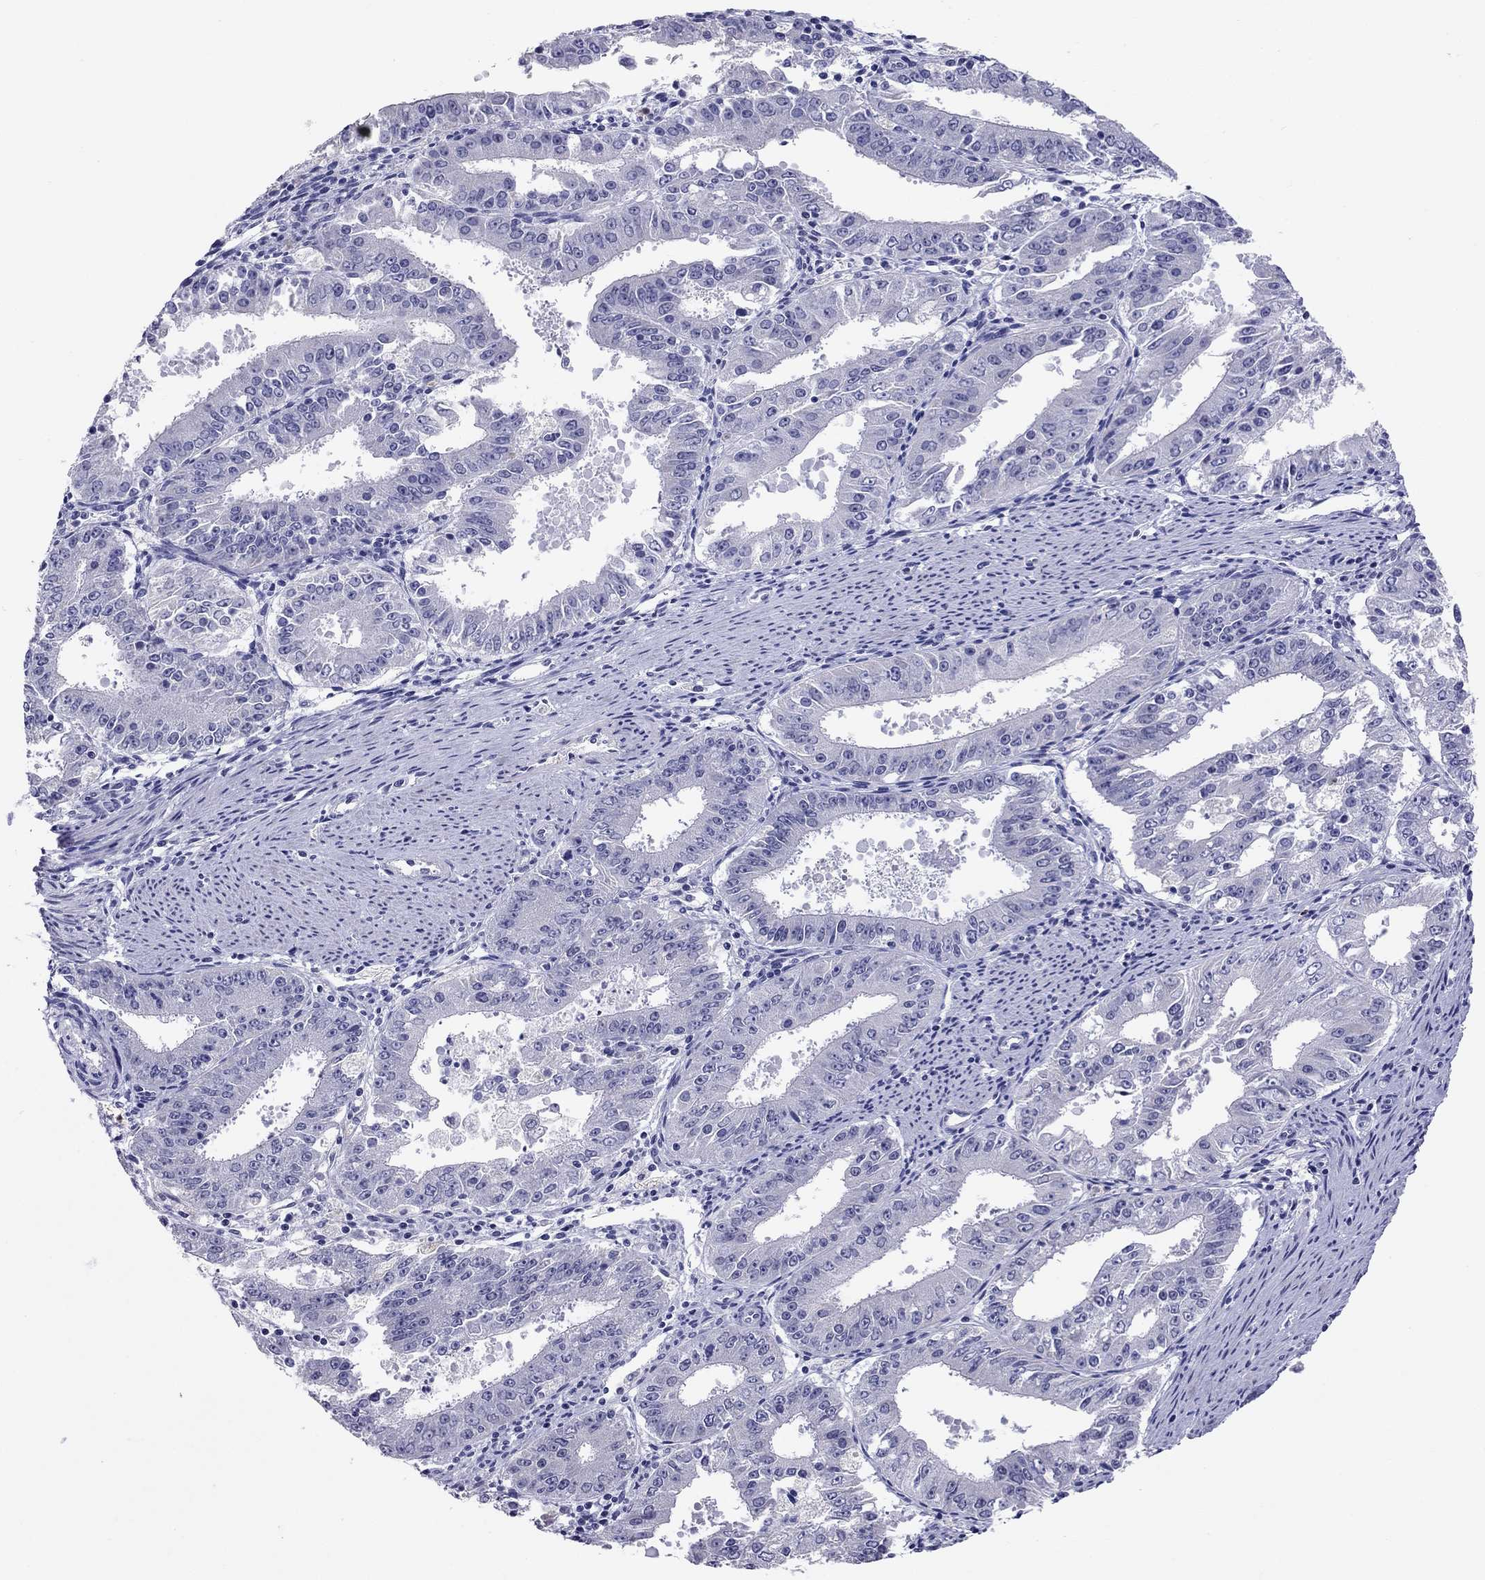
{"staining": {"intensity": "negative", "quantity": "none", "location": "none"}, "tissue": "ovarian cancer", "cell_type": "Tumor cells", "image_type": "cancer", "snomed": [{"axis": "morphology", "description": "Carcinoma, endometroid"}, {"axis": "topography", "description": "Ovary"}], "caption": "DAB immunohistochemical staining of human ovarian cancer reveals no significant staining in tumor cells. (Immunohistochemistry (ihc), brightfield microscopy, high magnification).", "gene": "ARMC12", "patient": {"sex": "female", "age": 42}}